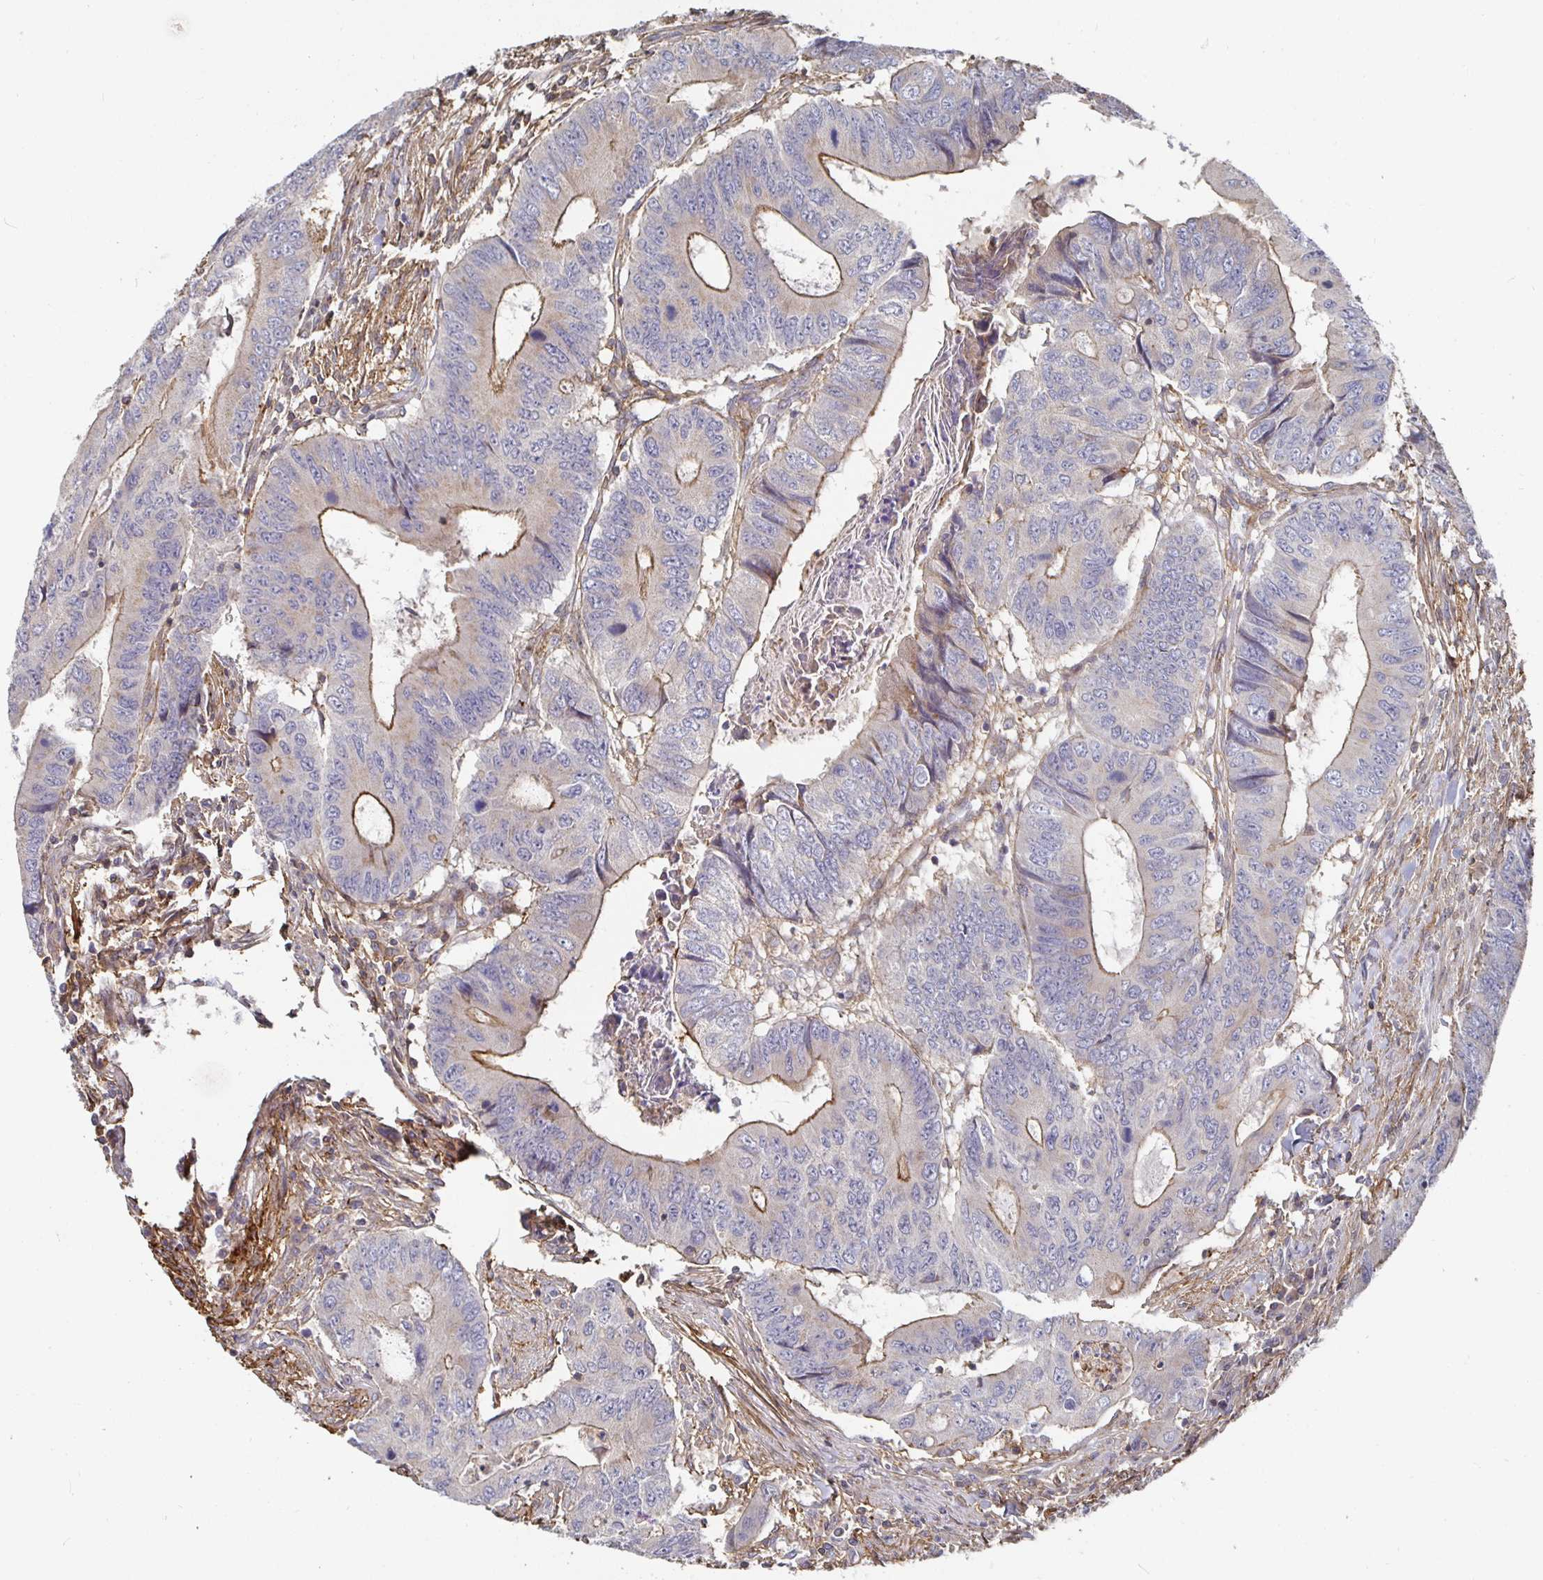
{"staining": {"intensity": "moderate", "quantity": "25%-75%", "location": "cytoplasmic/membranous"}, "tissue": "colorectal cancer", "cell_type": "Tumor cells", "image_type": "cancer", "snomed": [{"axis": "morphology", "description": "Adenocarcinoma, NOS"}, {"axis": "topography", "description": "Colon"}], "caption": "IHC photomicrograph of colorectal cancer (adenocarcinoma) stained for a protein (brown), which displays medium levels of moderate cytoplasmic/membranous staining in about 25%-75% of tumor cells.", "gene": "GJA4", "patient": {"sex": "male", "age": 53}}